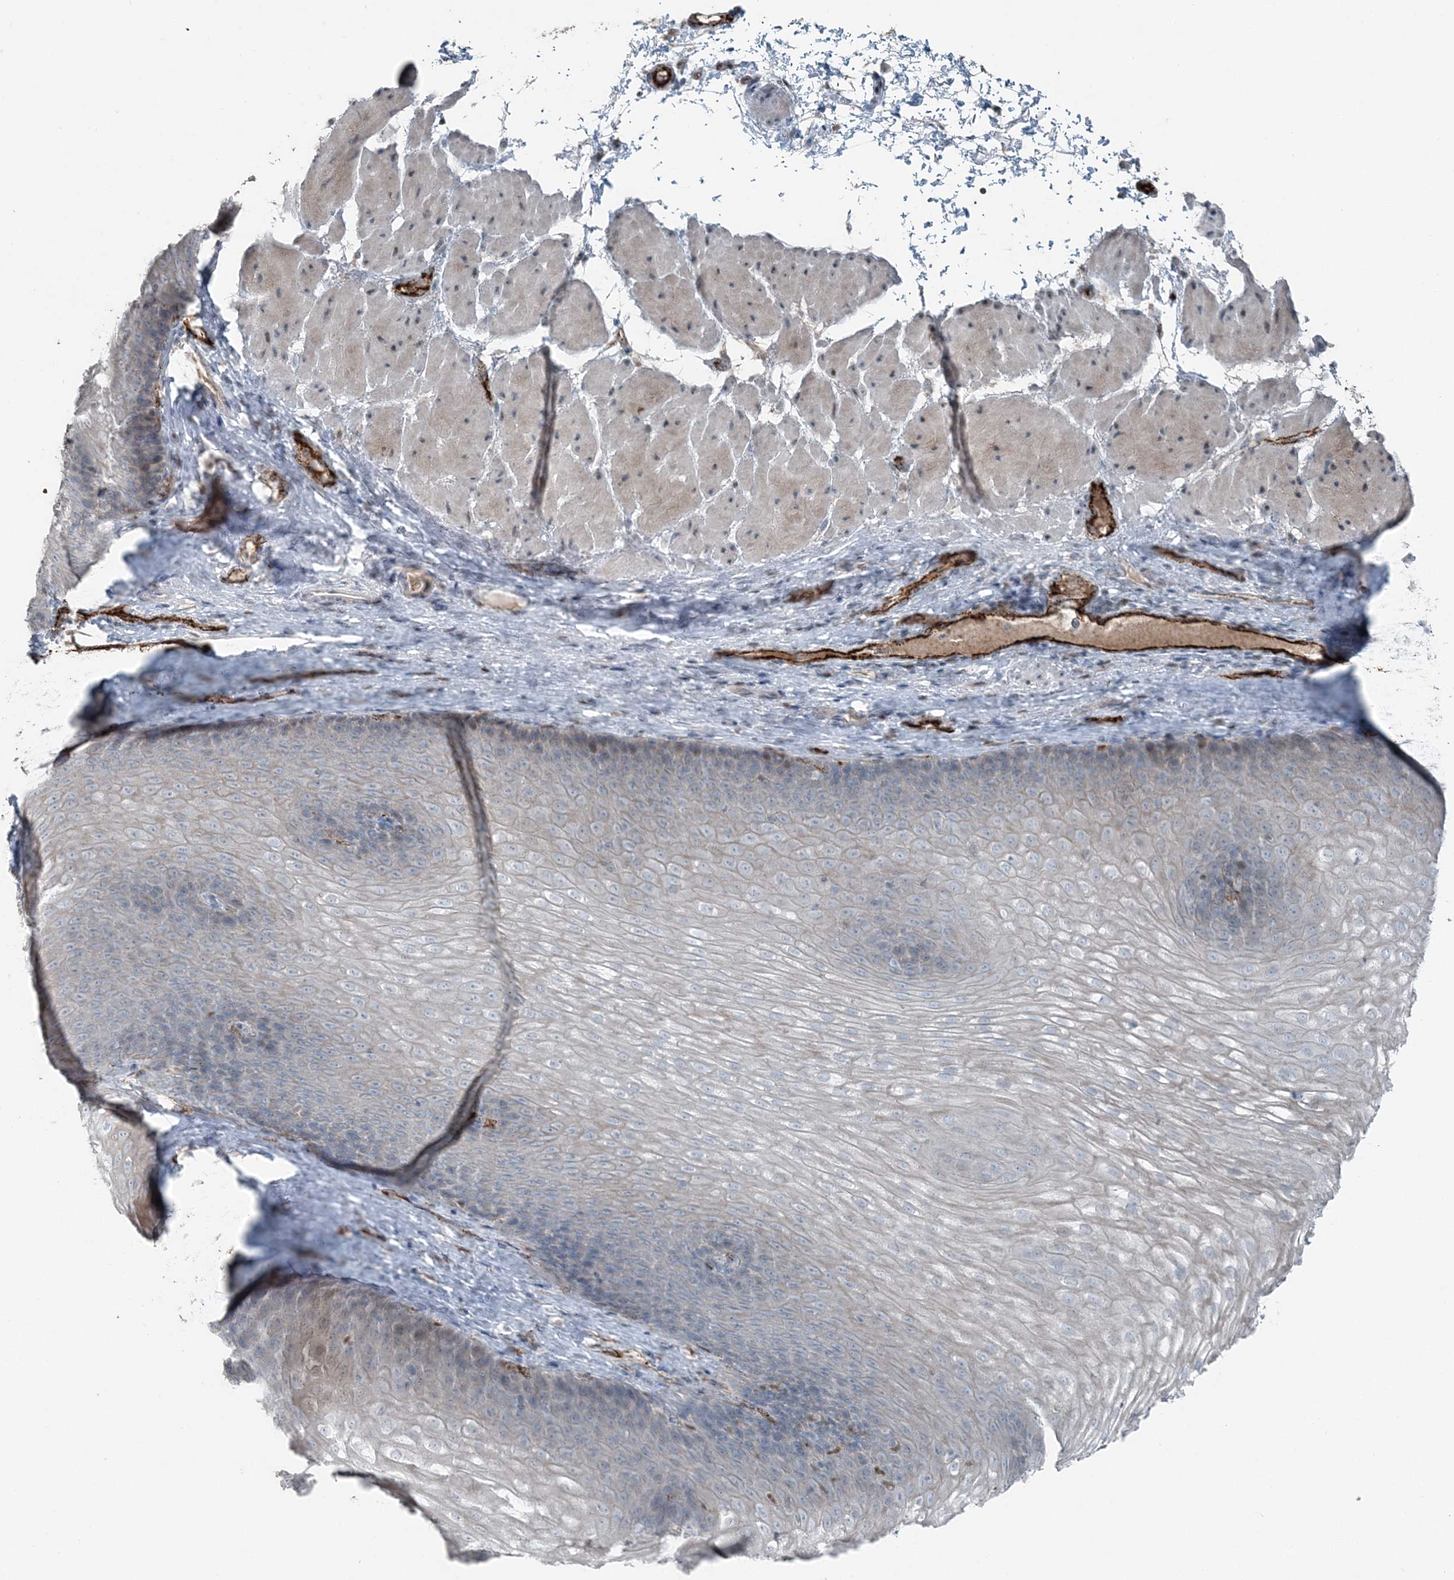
{"staining": {"intensity": "weak", "quantity": "<25%", "location": "cytoplasmic/membranous"}, "tissue": "esophagus", "cell_type": "Squamous epithelial cells", "image_type": "normal", "snomed": [{"axis": "morphology", "description": "Normal tissue, NOS"}, {"axis": "topography", "description": "Esophagus"}], "caption": "Squamous epithelial cells are negative for protein expression in unremarkable human esophagus. (DAB (3,3'-diaminobenzidine) IHC visualized using brightfield microscopy, high magnification).", "gene": "ELOVL7", "patient": {"sex": "female", "age": 66}}